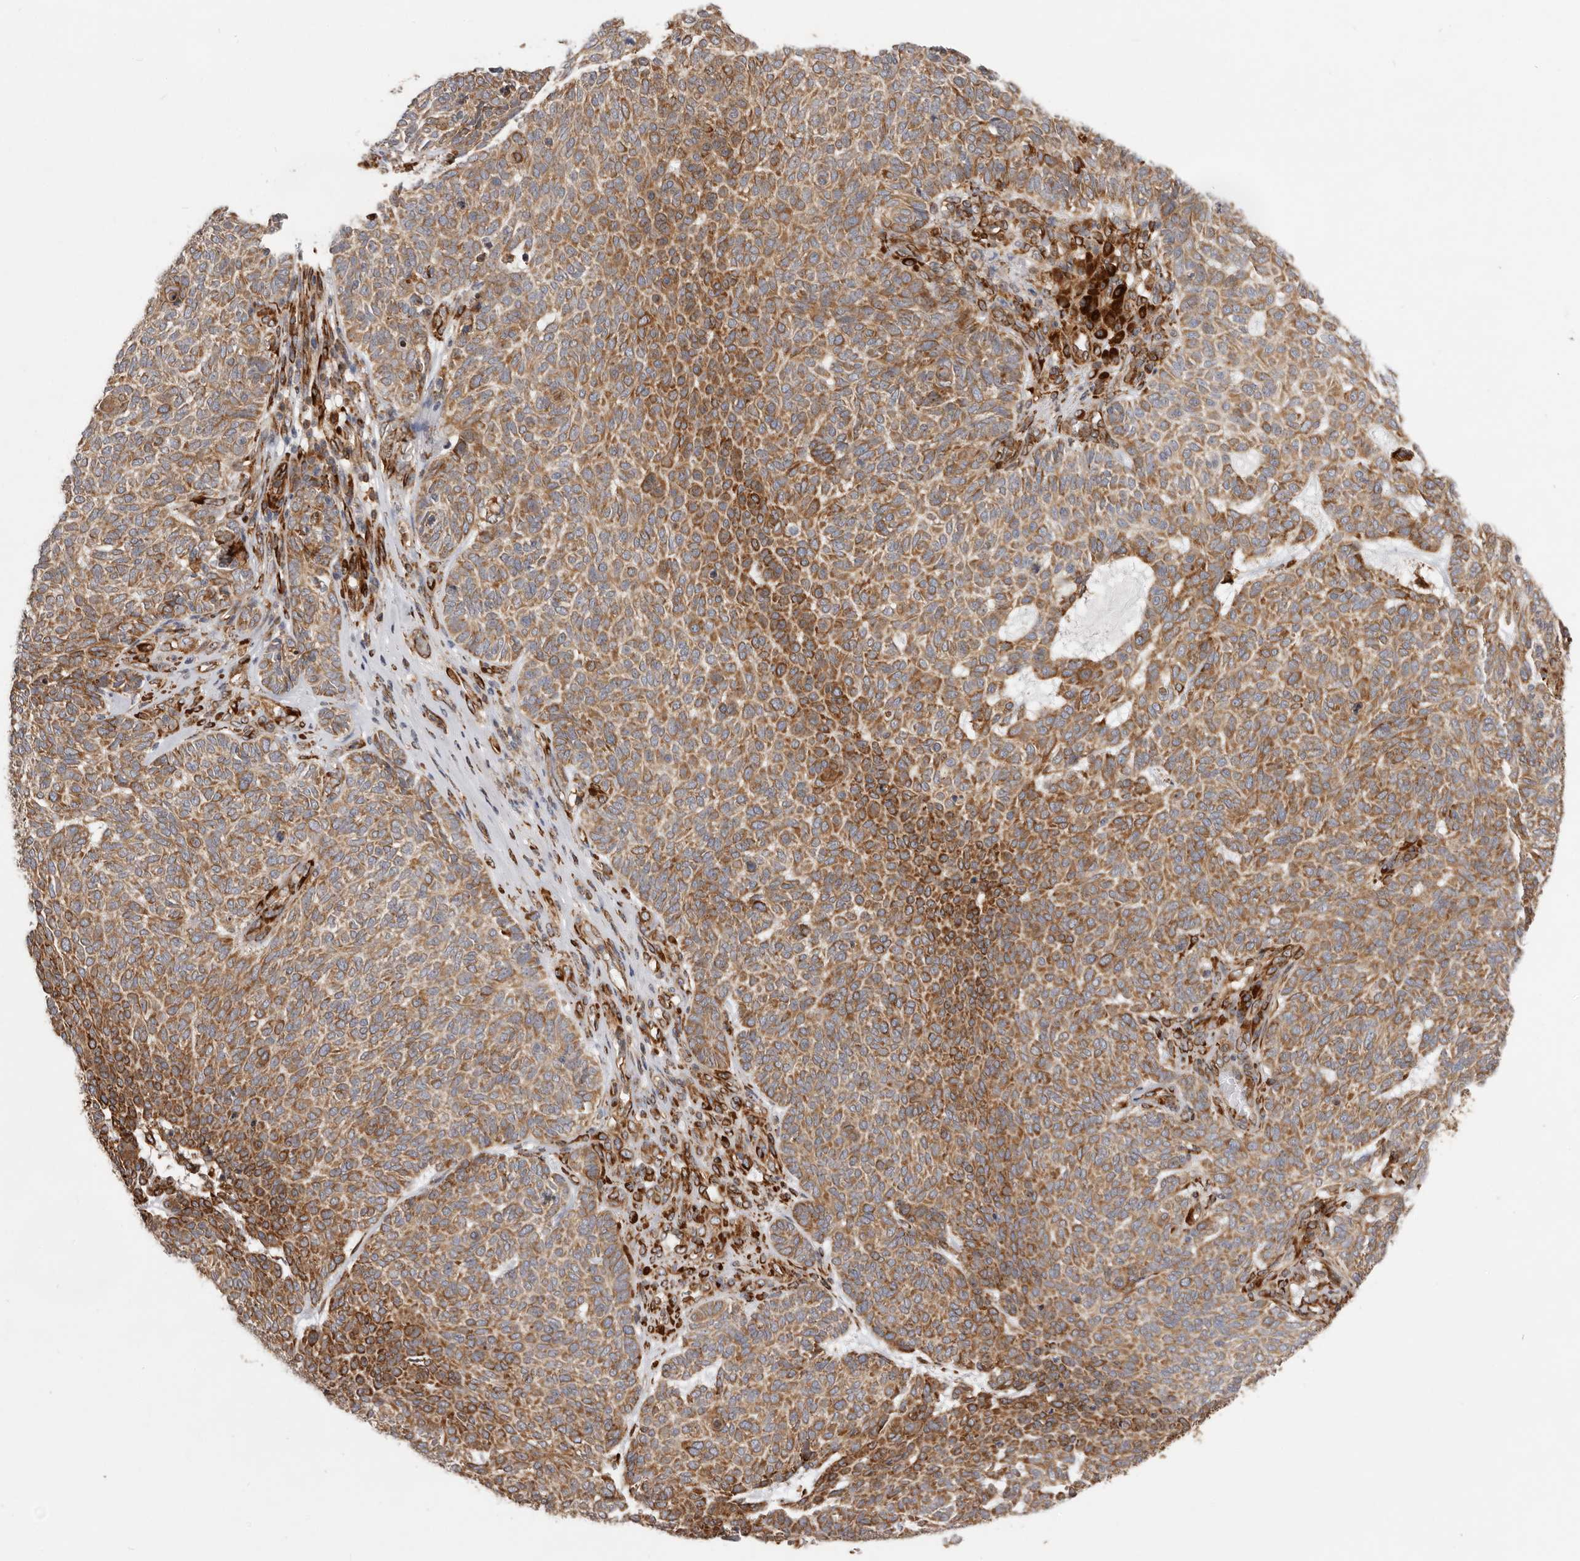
{"staining": {"intensity": "moderate", "quantity": ">75%", "location": "cytoplasmic/membranous"}, "tissue": "skin cancer", "cell_type": "Tumor cells", "image_type": "cancer", "snomed": [{"axis": "morphology", "description": "Squamous cell carcinoma, NOS"}, {"axis": "topography", "description": "Skin"}], "caption": "A medium amount of moderate cytoplasmic/membranous staining is appreciated in approximately >75% of tumor cells in skin cancer tissue.", "gene": "WDTC1", "patient": {"sex": "female", "age": 90}}